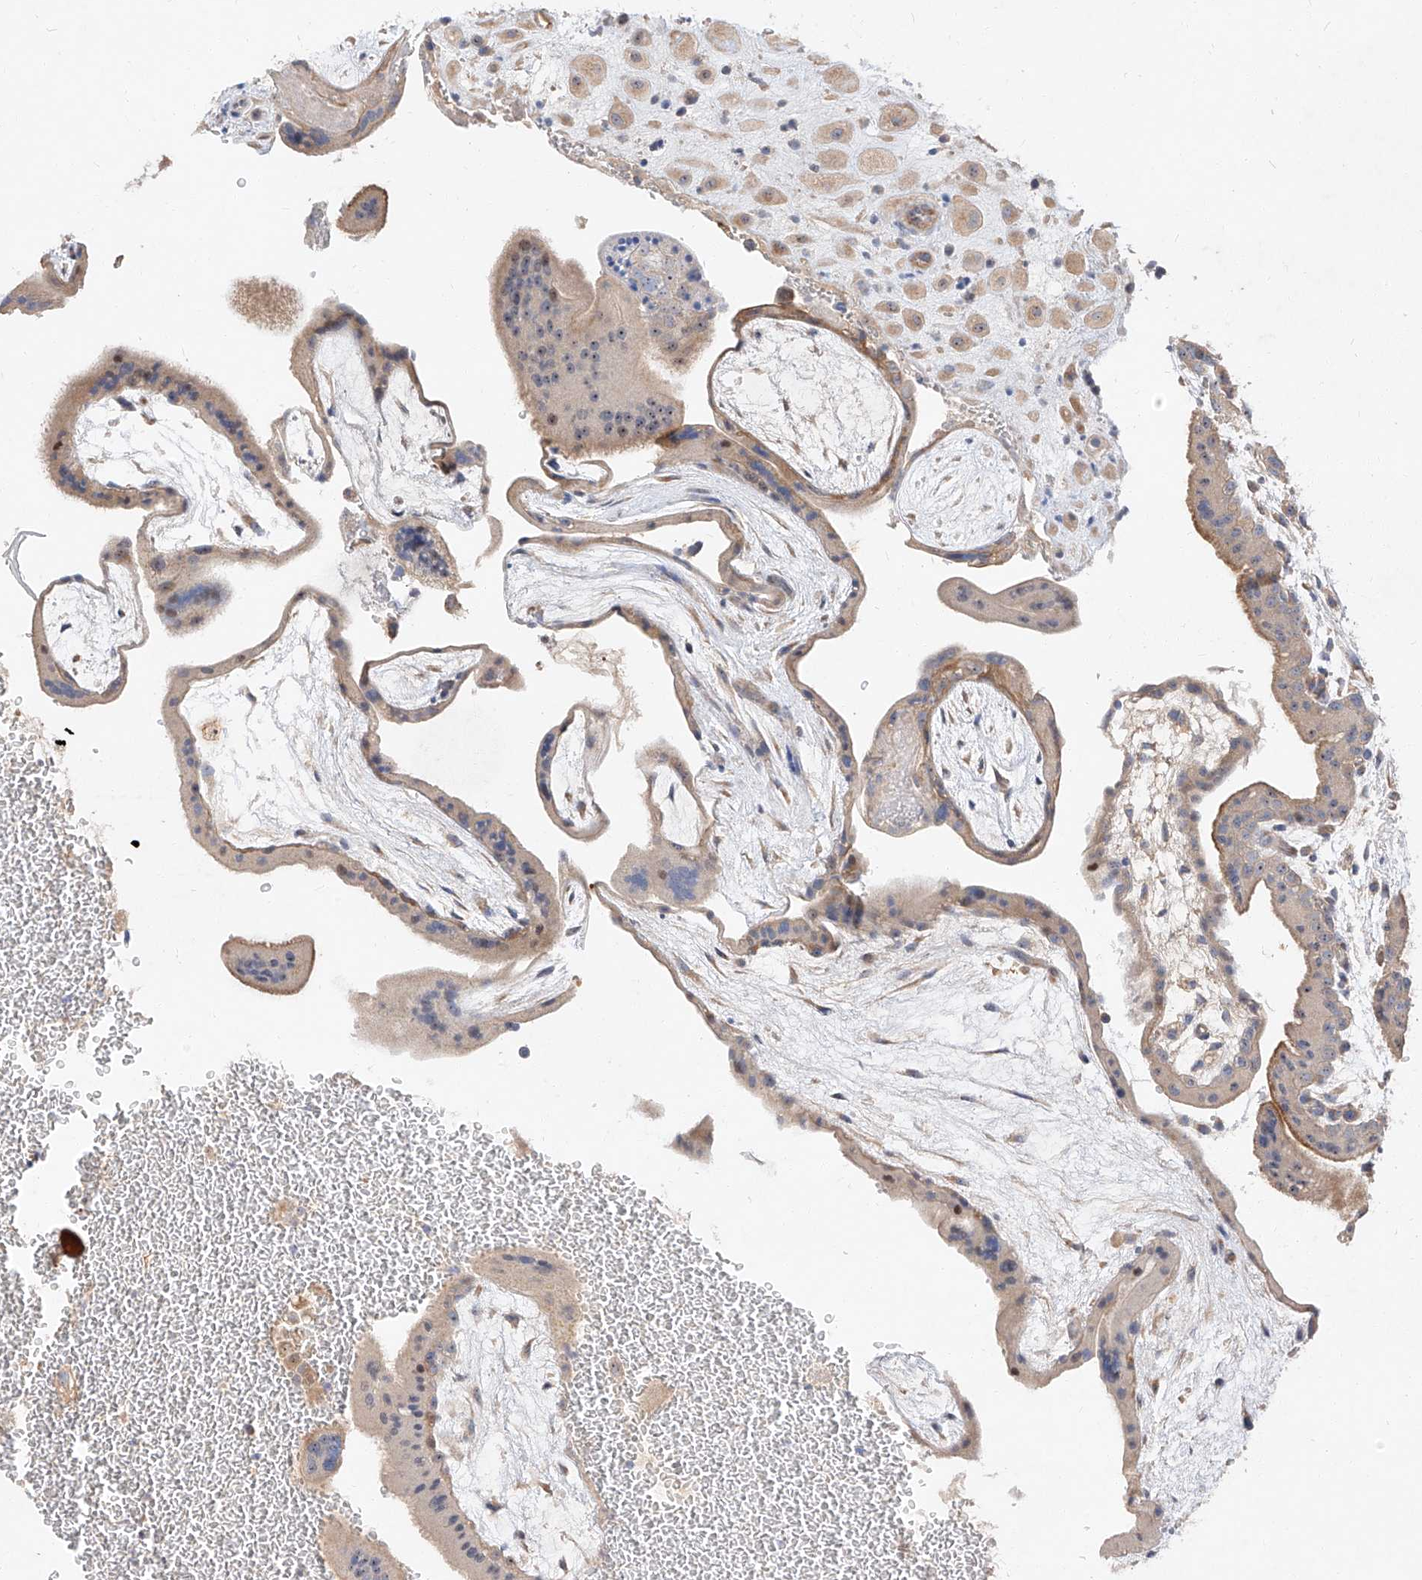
{"staining": {"intensity": "weak", "quantity": ">75%", "location": "cytoplasmic/membranous"}, "tissue": "placenta", "cell_type": "Decidual cells", "image_type": "normal", "snomed": [{"axis": "morphology", "description": "Normal tissue, NOS"}, {"axis": "topography", "description": "Placenta"}], "caption": "An immunohistochemistry photomicrograph of normal tissue is shown. Protein staining in brown labels weak cytoplasmic/membranous positivity in placenta within decidual cells.", "gene": "DIRAS3", "patient": {"sex": "female", "age": 35}}